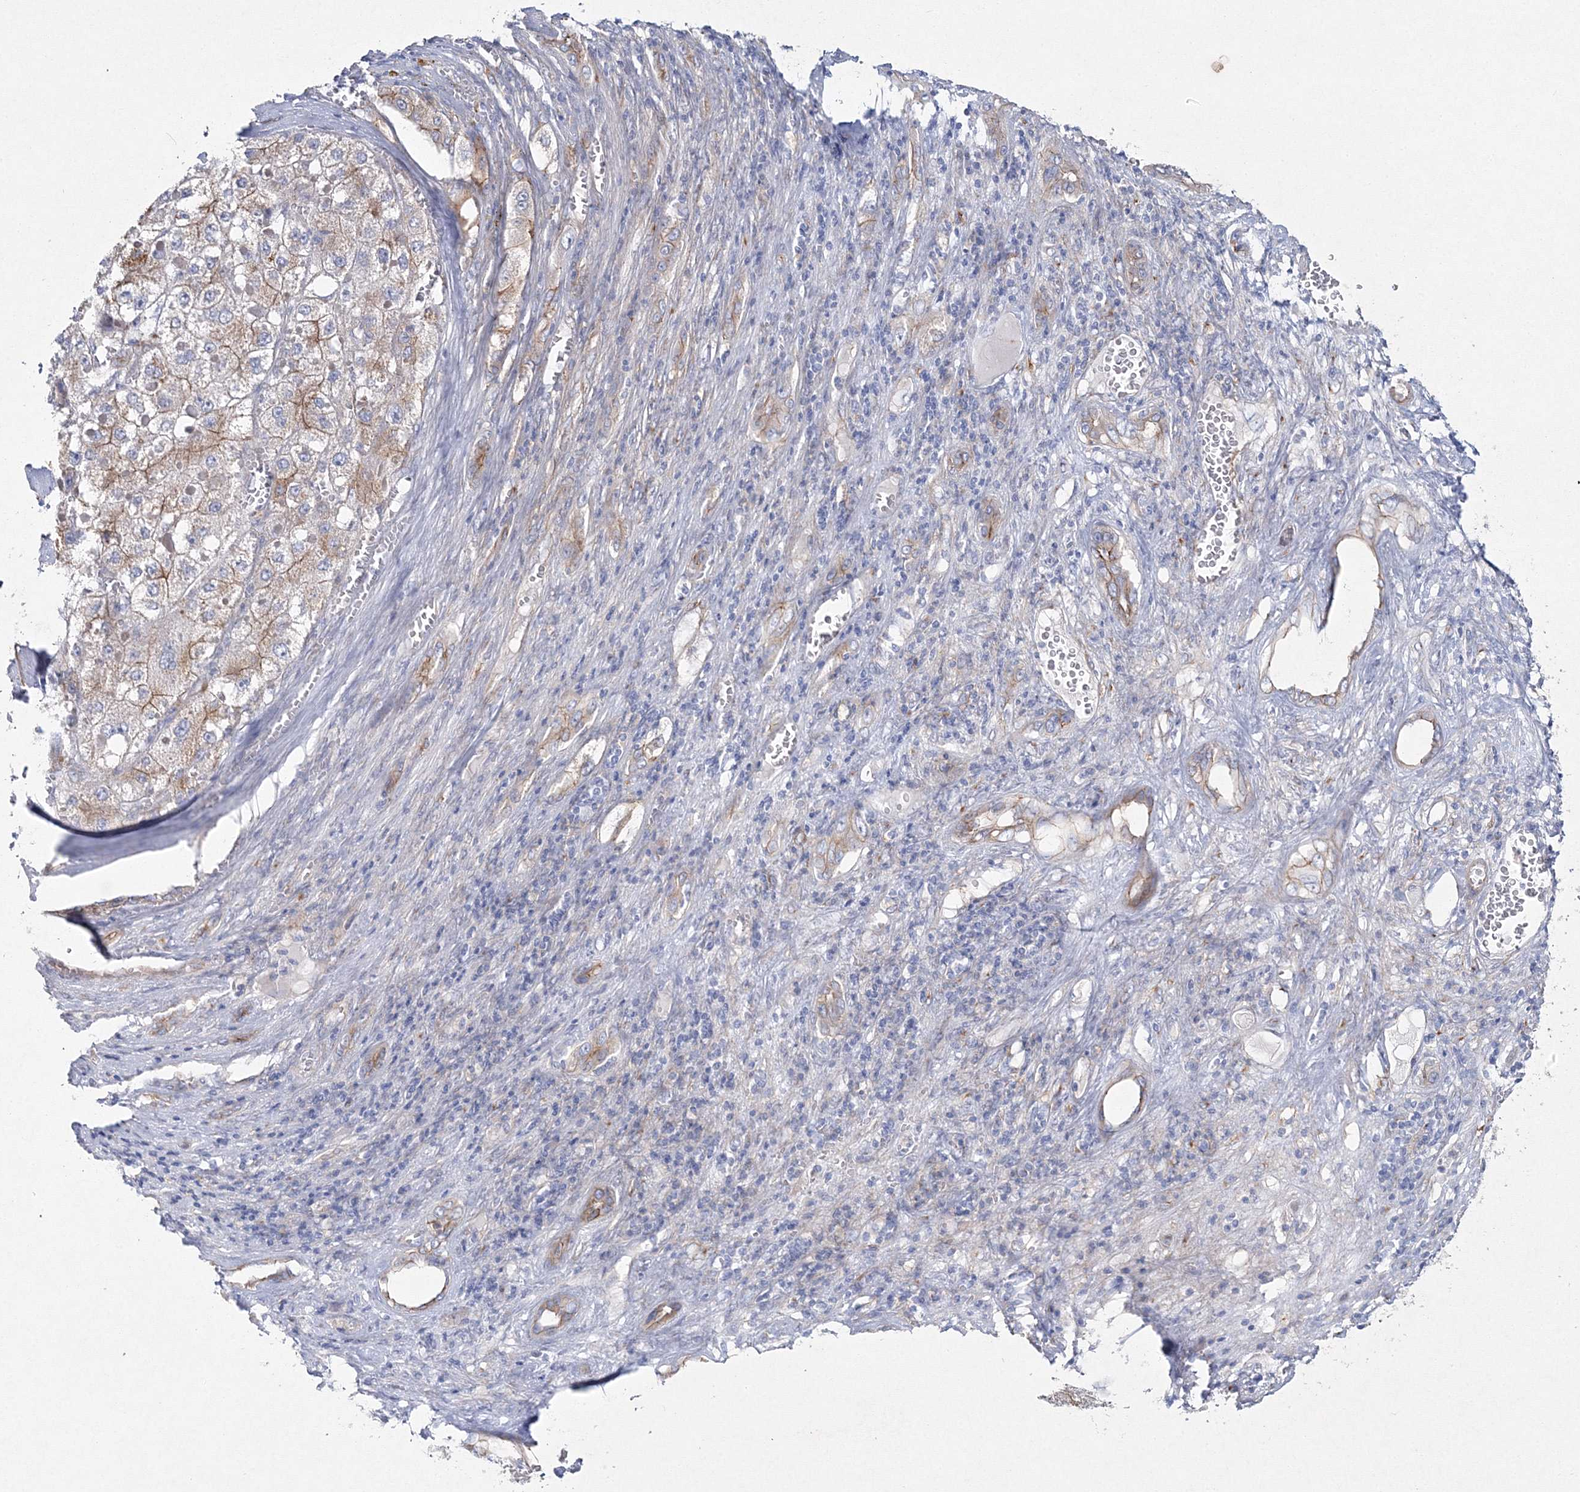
{"staining": {"intensity": "moderate", "quantity": "25%-75%", "location": "cytoplasmic/membranous"}, "tissue": "liver cancer", "cell_type": "Tumor cells", "image_type": "cancer", "snomed": [{"axis": "morphology", "description": "Carcinoma, Hepatocellular, NOS"}, {"axis": "topography", "description": "Liver"}], "caption": "This micrograph displays immunohistochemistry (IHC) staining of liver cancer (hepatocellular carcinoma), with medium moderate cytoplasmic/membranous positivity in approximately 25%-75% of tumor cells.", "gene": "NAA40", "patient": {"sex": "female", "age": 73}}